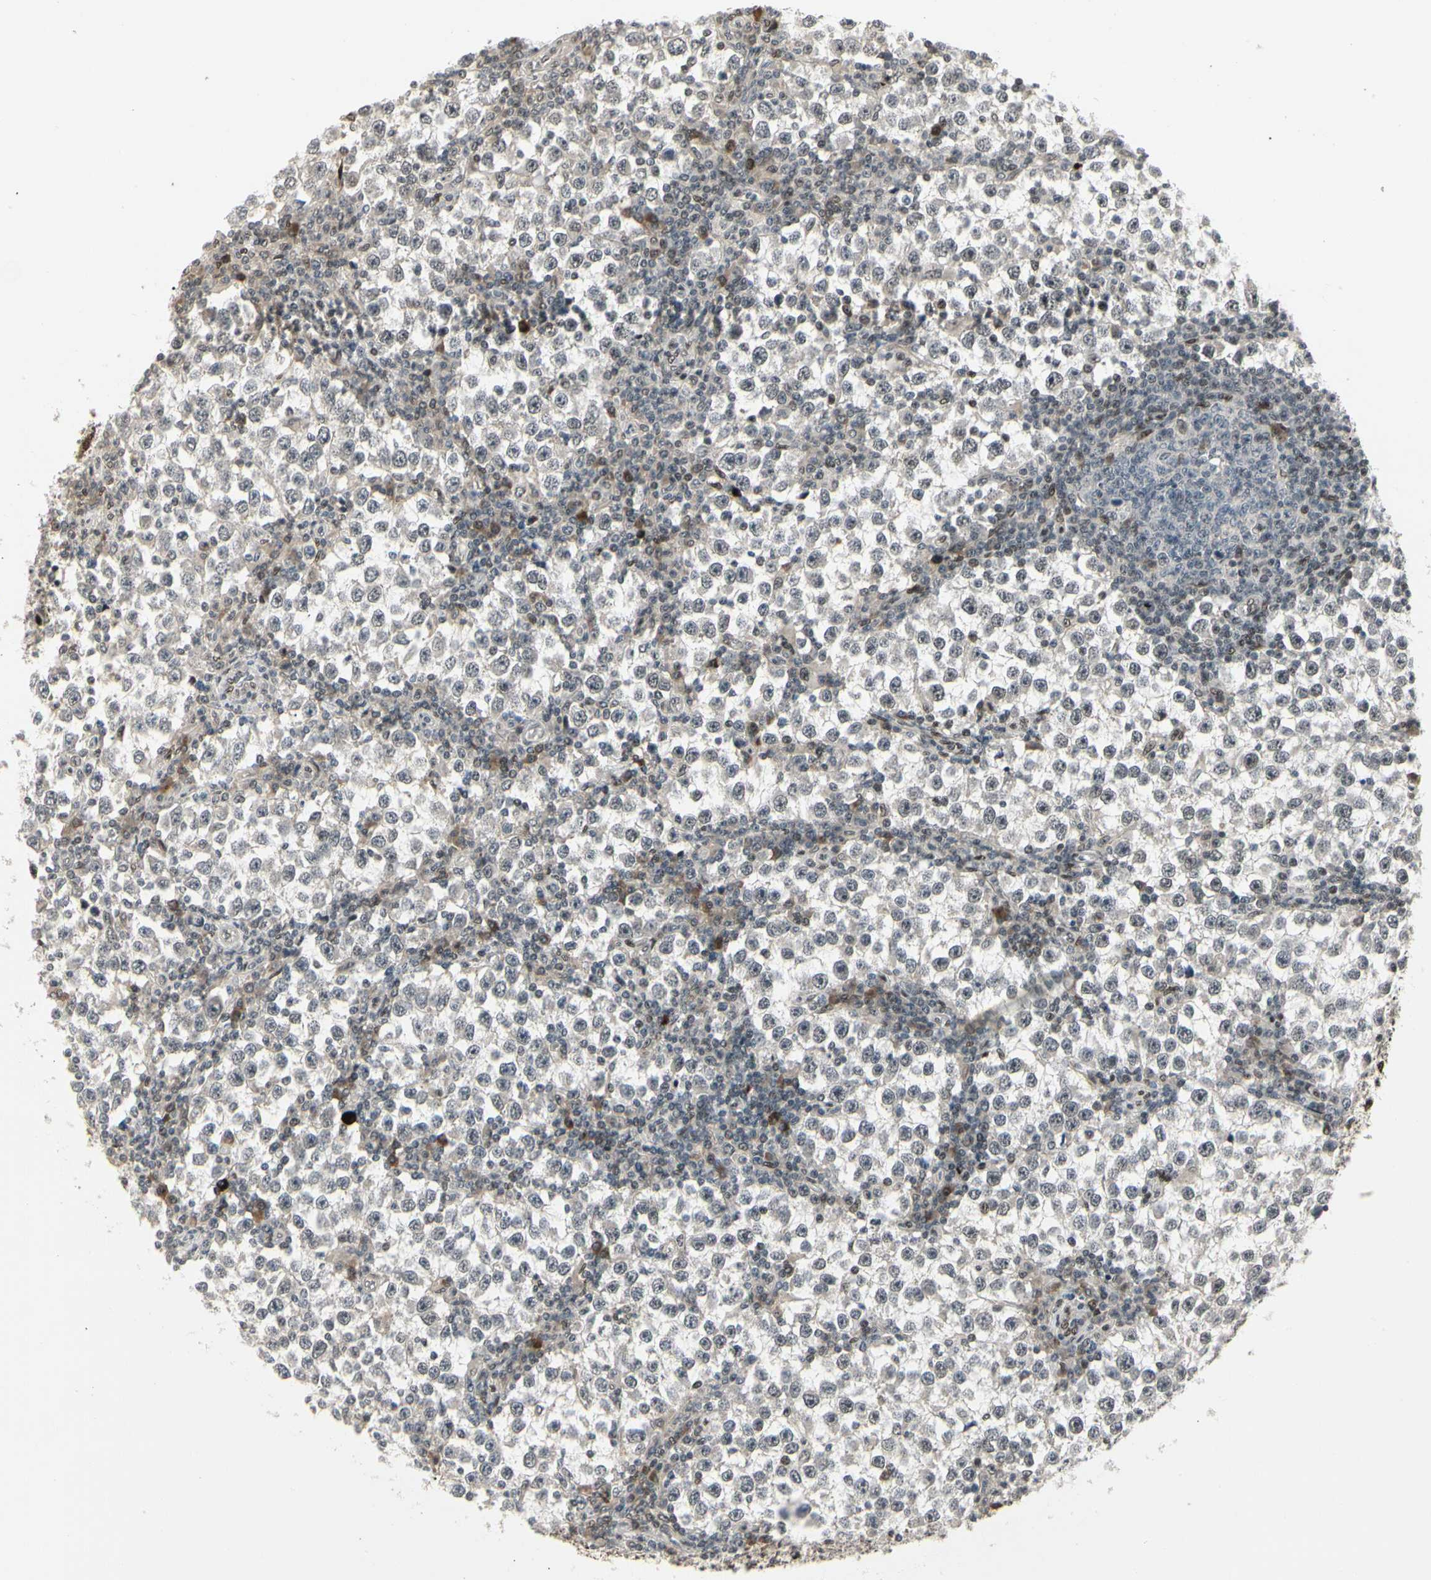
{"staining": {"intensity": "weak", "quantity": "<25%", "location": "nuclear"}, "tissue": "testis cancer", "cell_type": "Tumor cells", "image_type": "cancer", "snomed": [{"axis": "morphology", "description": "Seminoma, NOS"}, {"axis": "topography", "description": "Testis"}], "caption": "Protein analysis of testis cancer reveals no significant positivity in tumor cells.", "gene": "FOXJ2", "patient": {"sex": "male", "age": 65}}